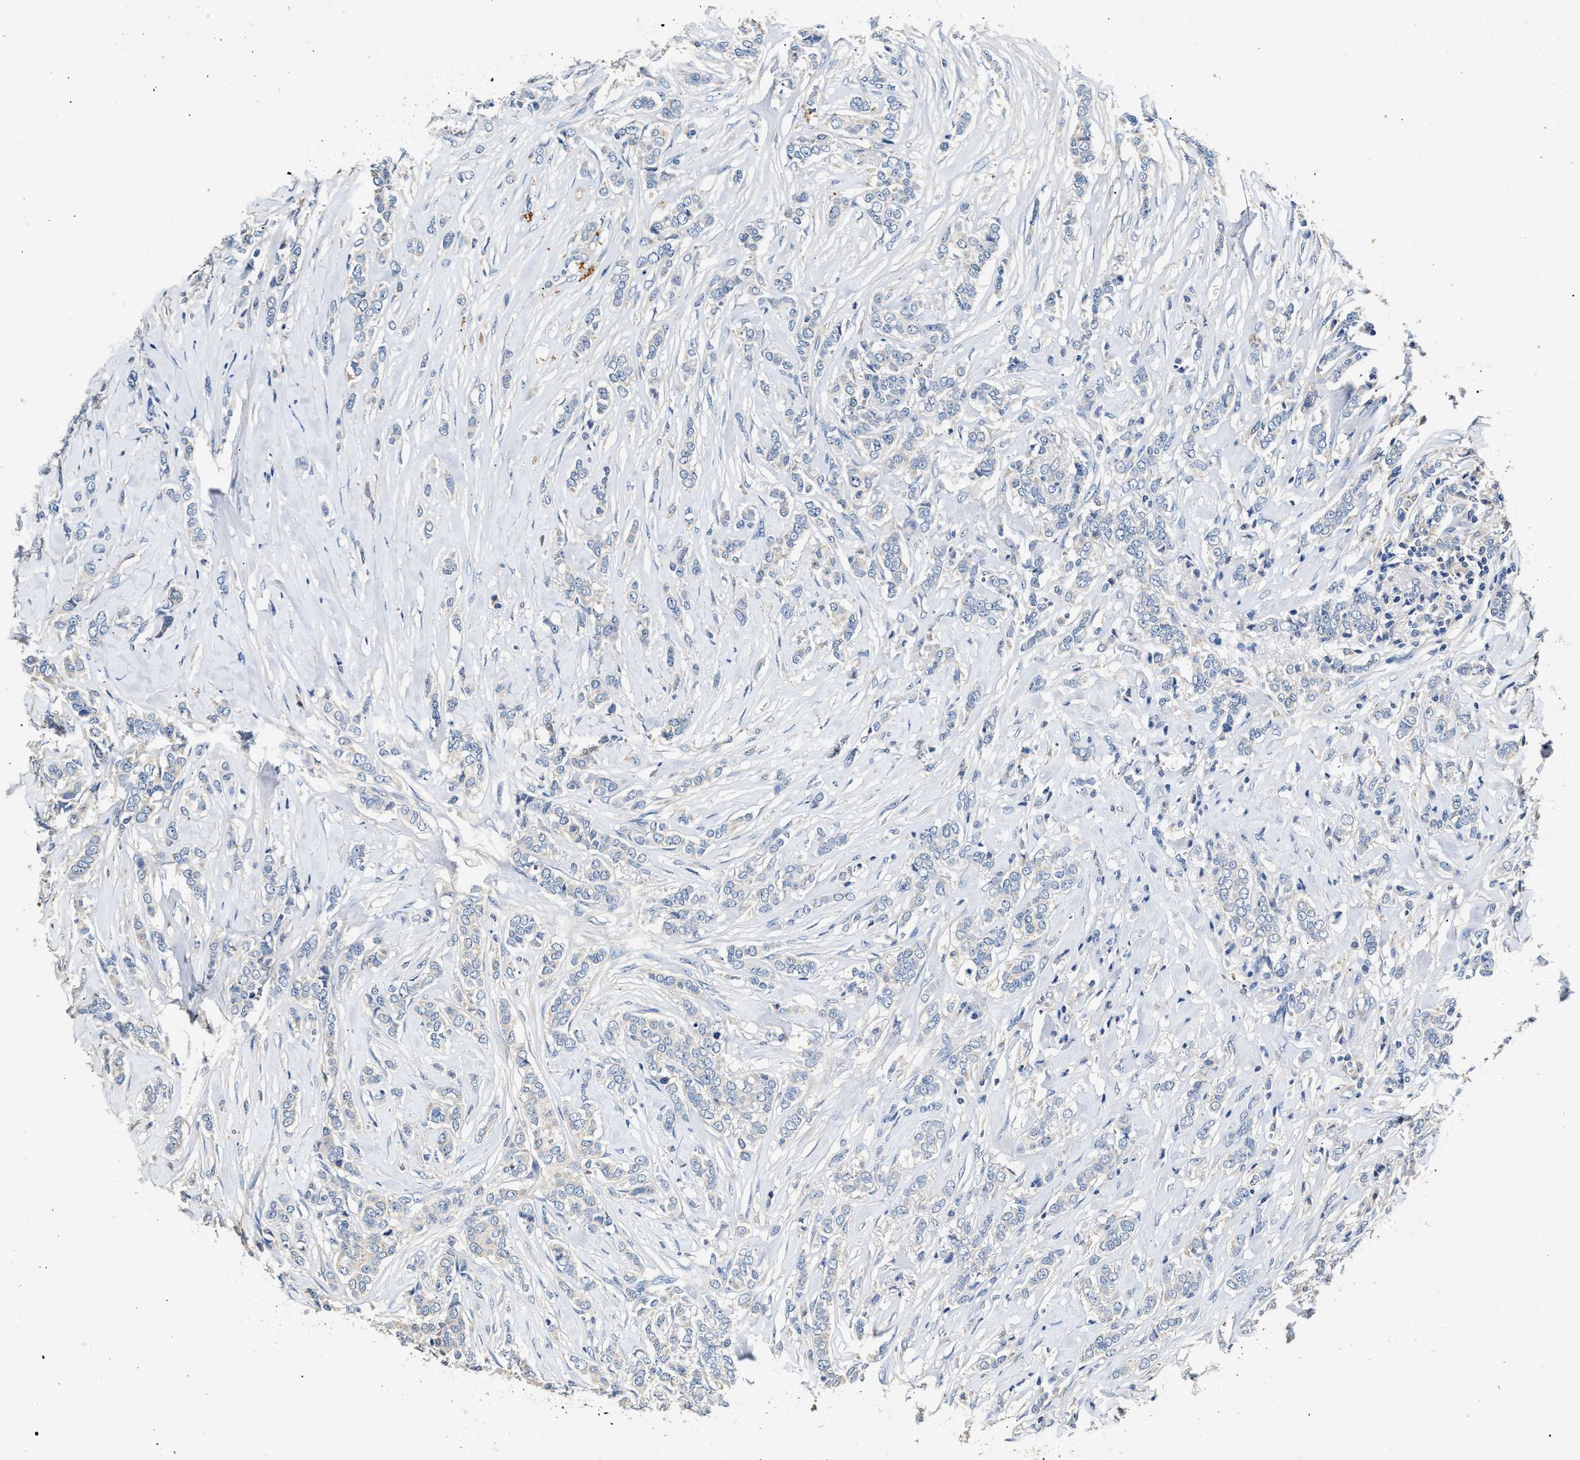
{"staining": {"intensity": "negative", "quantity": "none", "location": "none"}, "tissue": "breast cancer", "cell_type": "Tumor cells", "image_type": "cancer", "snomed": [{"axis": "morphology", "description": "Lobular carcinoma"}, {"axis": "topography", "description": "Skin"}, {"axis": "topography", "description": "Breast"}], "caption": "A photomicrograph of breast lobular carcinoma stained for a protein reveals no brown staining in tumor cells. (Stains: DAB immunohistochemistry with hematoxylin counter stain, Microscopy: brightfield microscopy at high magnification).", "gene": "SLCO2B1", "patient": {"sex": "female", "age": 46}}